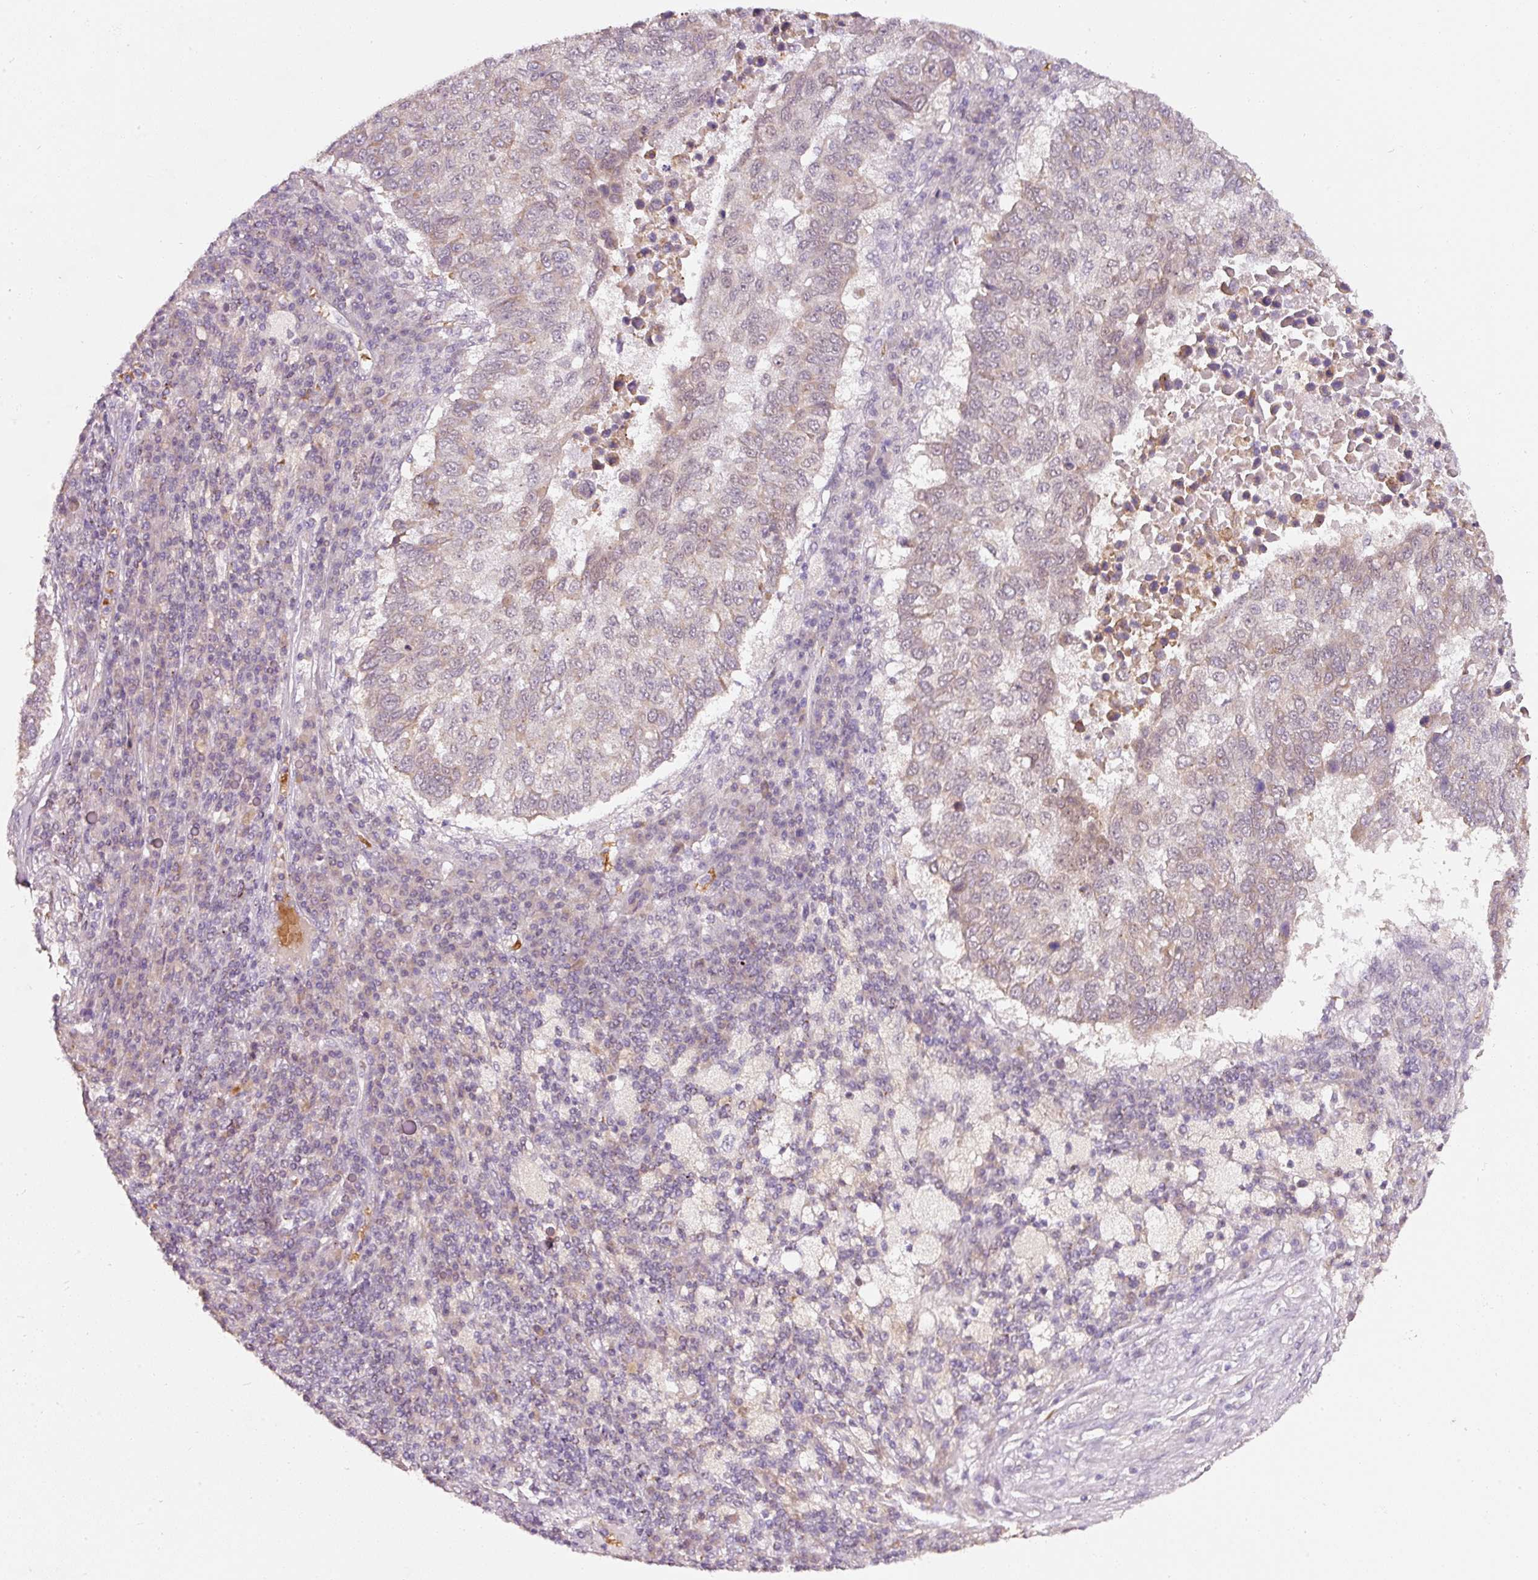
{"staining": {"intensity": "weak", "quantity": "25%-75%", "location": "cytoplasmic/membranous"}, "tissue": "lung cancer", "cell_type": "Tumor cells", "image_type": "cancer", "snomed": [{"axis": "morphology", "description": "Squamous cell carcinoma, NOS"}, {"axis": "topography", "description": "Lung"}], "caption": "Immunohistochemical staining of lung cancer displays low levels of weak cytoplasmic/membranous staining in about 25%-75% of tumor cells.", "gene": "ZNF460", "patient": {"sex": "male", "age": 73}}